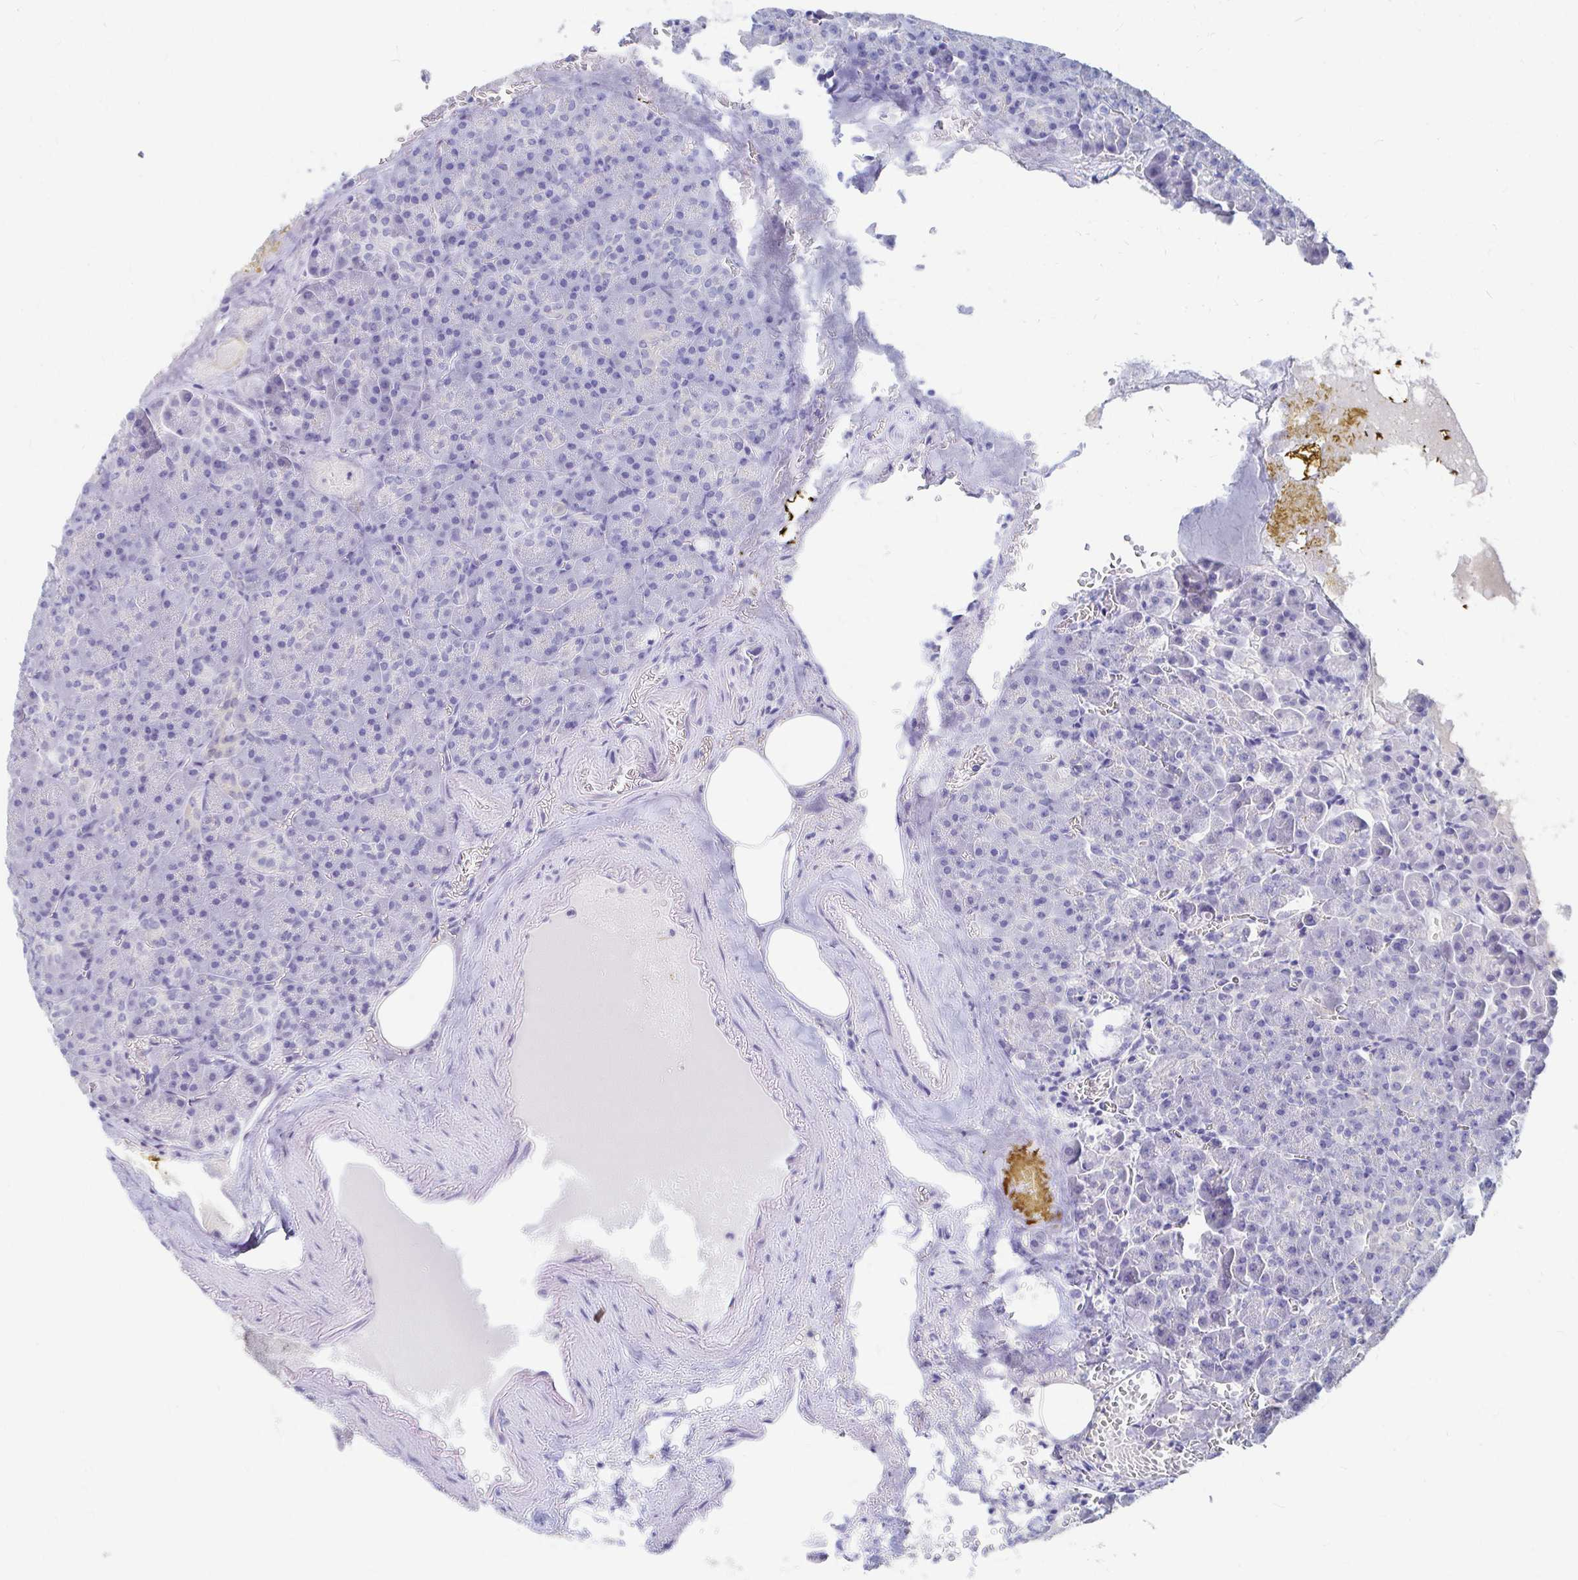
{"staining": {"intensity": "negative", "quantity": "none", "location": "none"}, "tissue": "pancreas", "cell_type": "Exocrine glandular cells", "image_type": "normal", "snomed": [{"axis": "morphology", "description": "Normal tissue, NOS"}, {"axis": "topography", "description": "Pancreas"}], "caption": "The micrograph reveals no staining of exocrine glandular cells in unremarkable pancreas.", "gene": "LAMC3", "patient": {"sex": "female", "age": 74}}